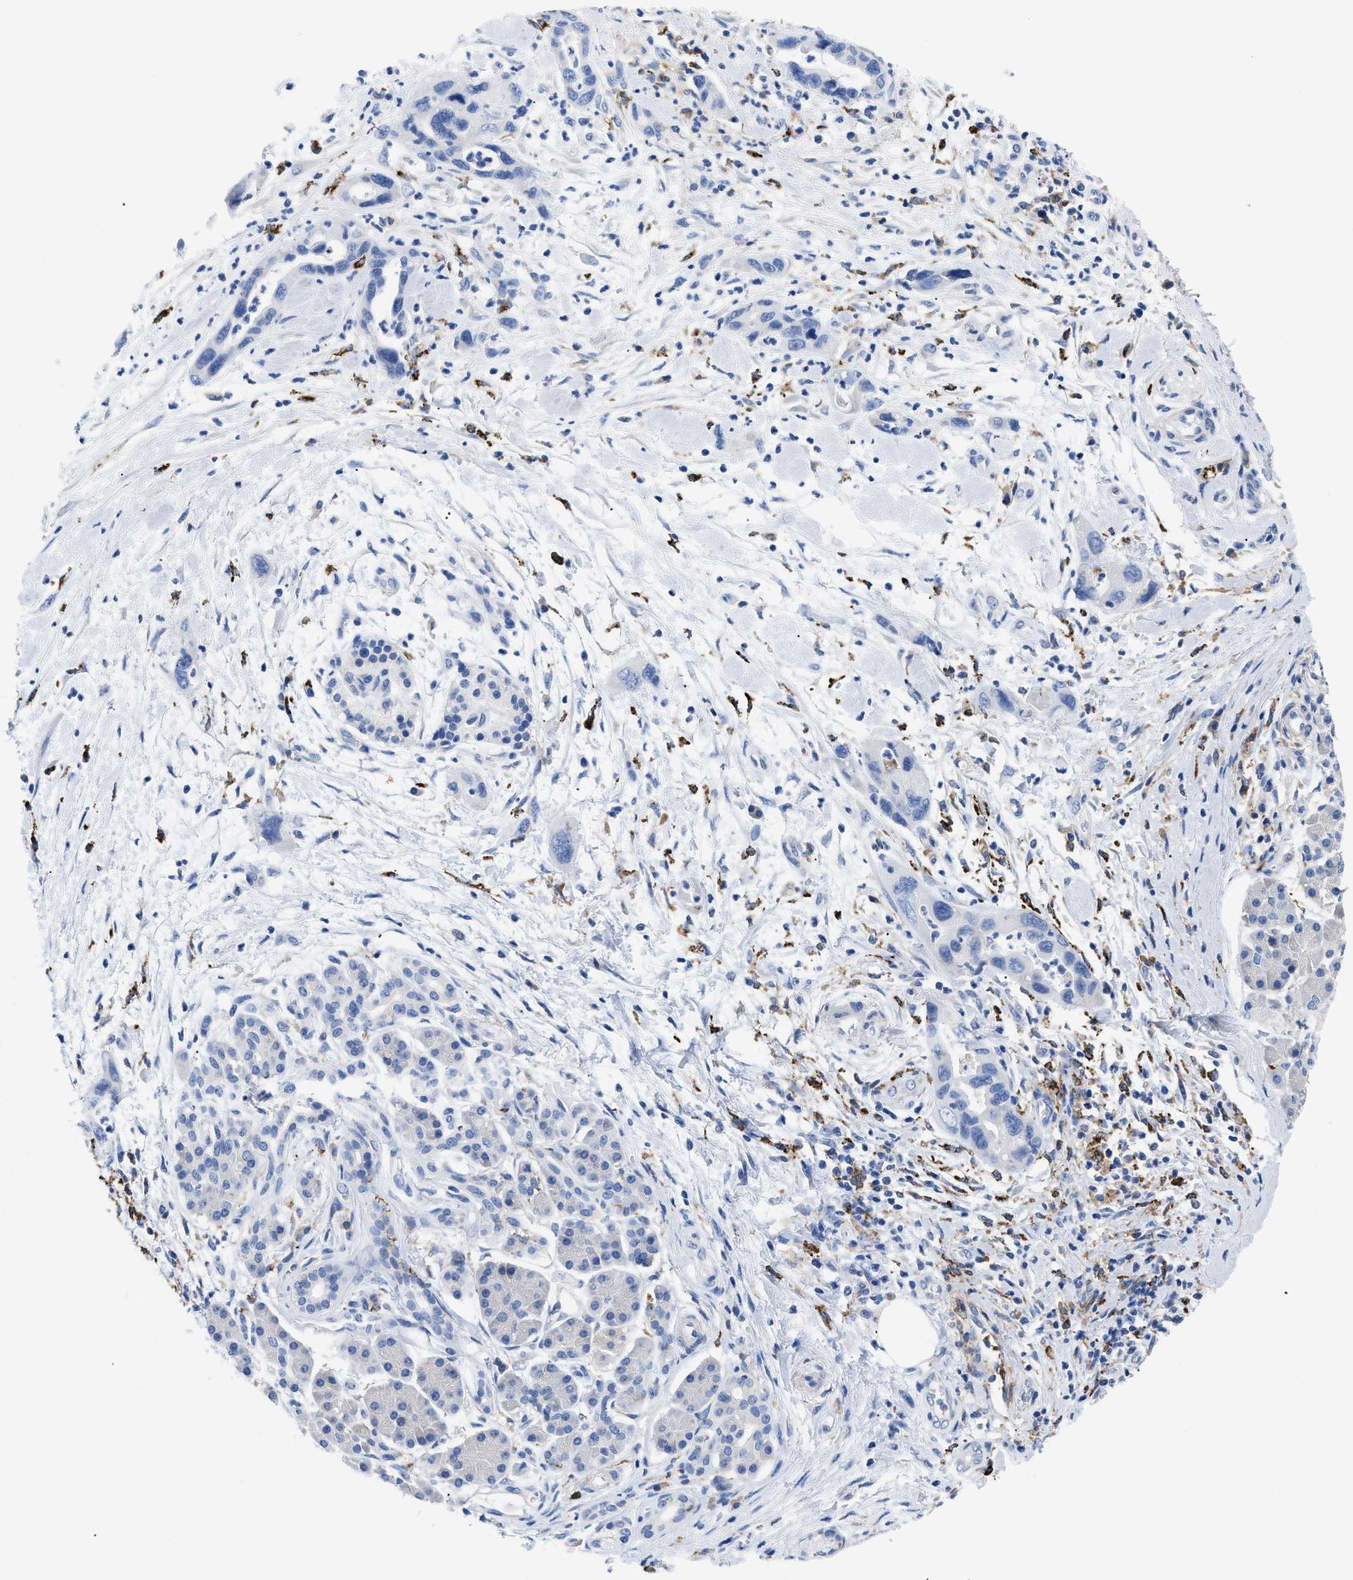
{"staining": {"intensity": "negative", "quantity": "none", "location": "none"}, "tissue": "pancreatic cancer", "cell_type": "Tumor cells", "image_type": "cancer", "snomed": [{"axis": "morphology", "description": "Adenocarcinoma, NOS"}, {"axis": "topography", "description": "Pancreas"}], "caption": "Tumor cells are negative for protein expression in human pancreatic cancer (adenocarcinoma).", "gene": "HLA-DPA1", "patient": {"sex": "female", "age": 70}}